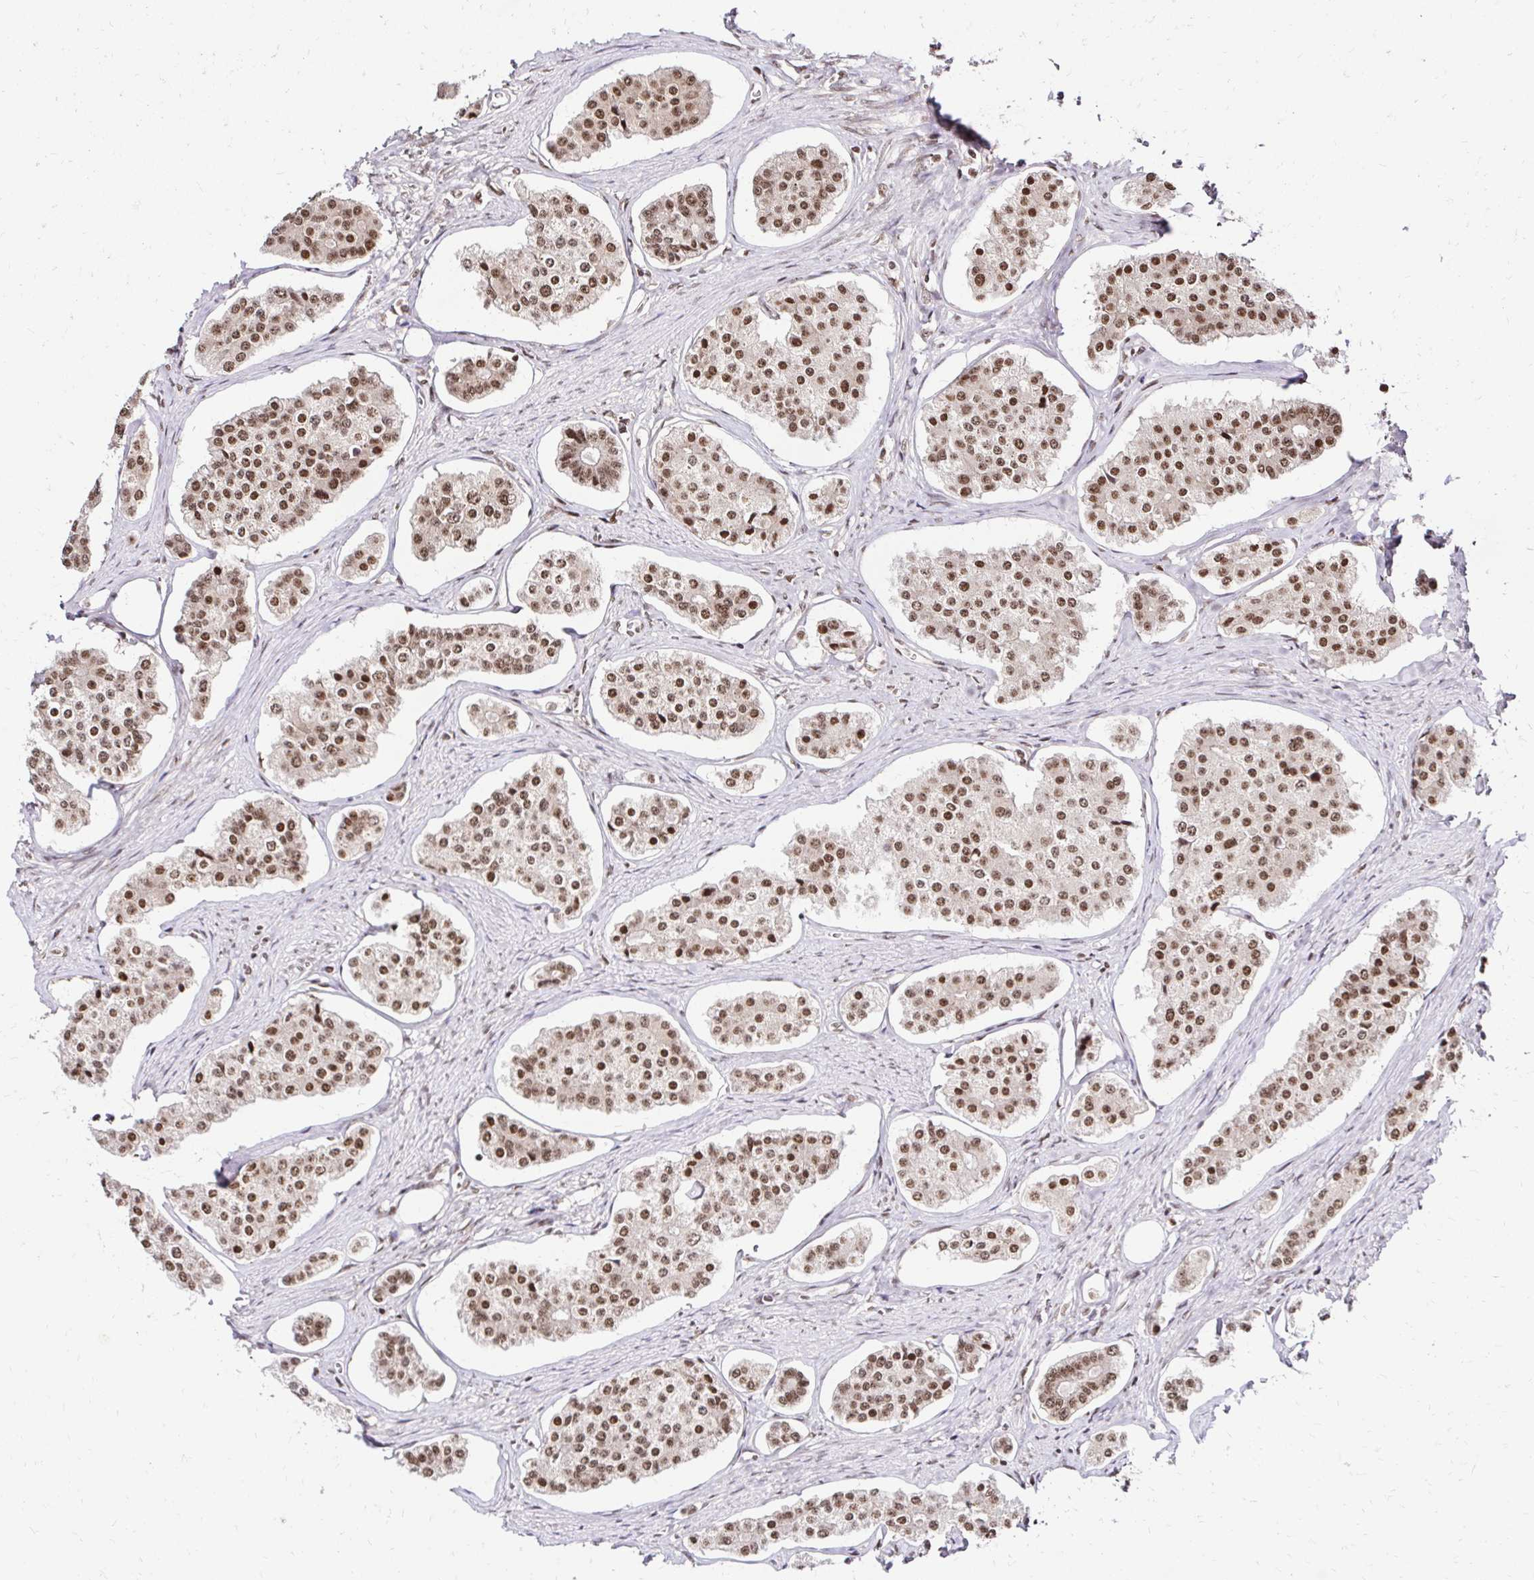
{"staining": {"intensity": "moderate", "quantity": ">75%", "location": "nuclear"}, "tissue": "carcinoid", "cell_type": "Tumor cells", "image_type": "cancer", "snomed": [{"axis": "morphology", "description": "Carcinoid, malignant, NOS"}, {"axis": "topography", "description": "Small intestine"}], "caption": "An immunohistochemistry photomicrograph of tumor tissue is shown. Protein staining in brown labels moderate nuclear positivity in carcinoid (malignant) within tumor cells.", "gene": "GLYR1", "patient": {"sex": "female", "age": 65}}